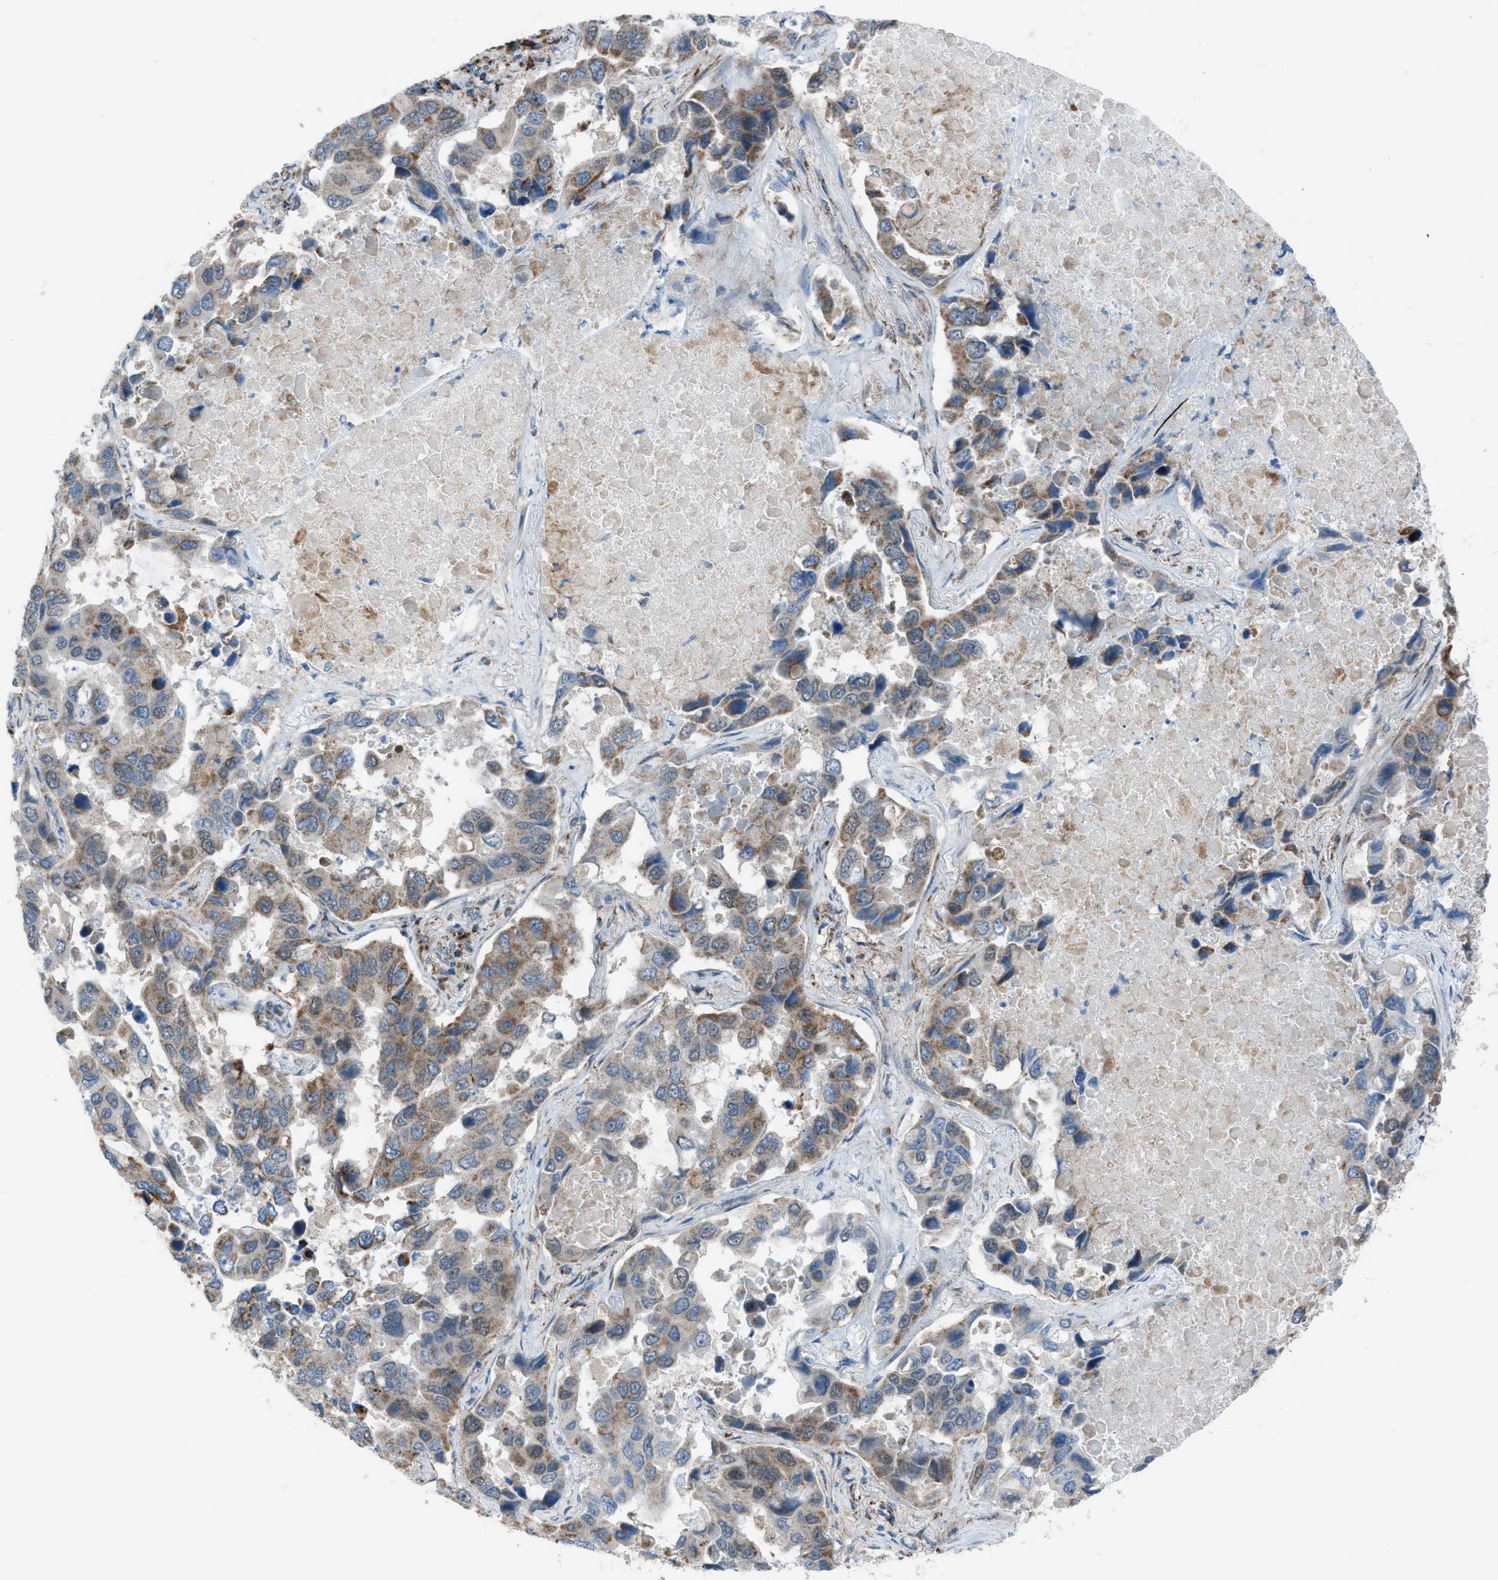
{"staining": {"intensity": "weak", "quantity": "25%-75%", "location": "cytoplasmic/membranous"}, "tissue": "lung cancer", "cell_type": "Tumor cells", "image_type": "cancer", "snomed": [{"axis": "morphology", "description": "Adenocarcinoma, NOS"}, {"axis": "topography", "description": "Lung"}], "caption": "This photomicrograph demonstrates lung cancer (adenocarcinoma) stained with IHC to label a protein in brown. The cytoplasmic/membranous of tumor cells show weak positivity for the protein. Nuclei are counter-stained blue.", "gene": "SRM", "patient": {"sex": "male", "age": 64}}